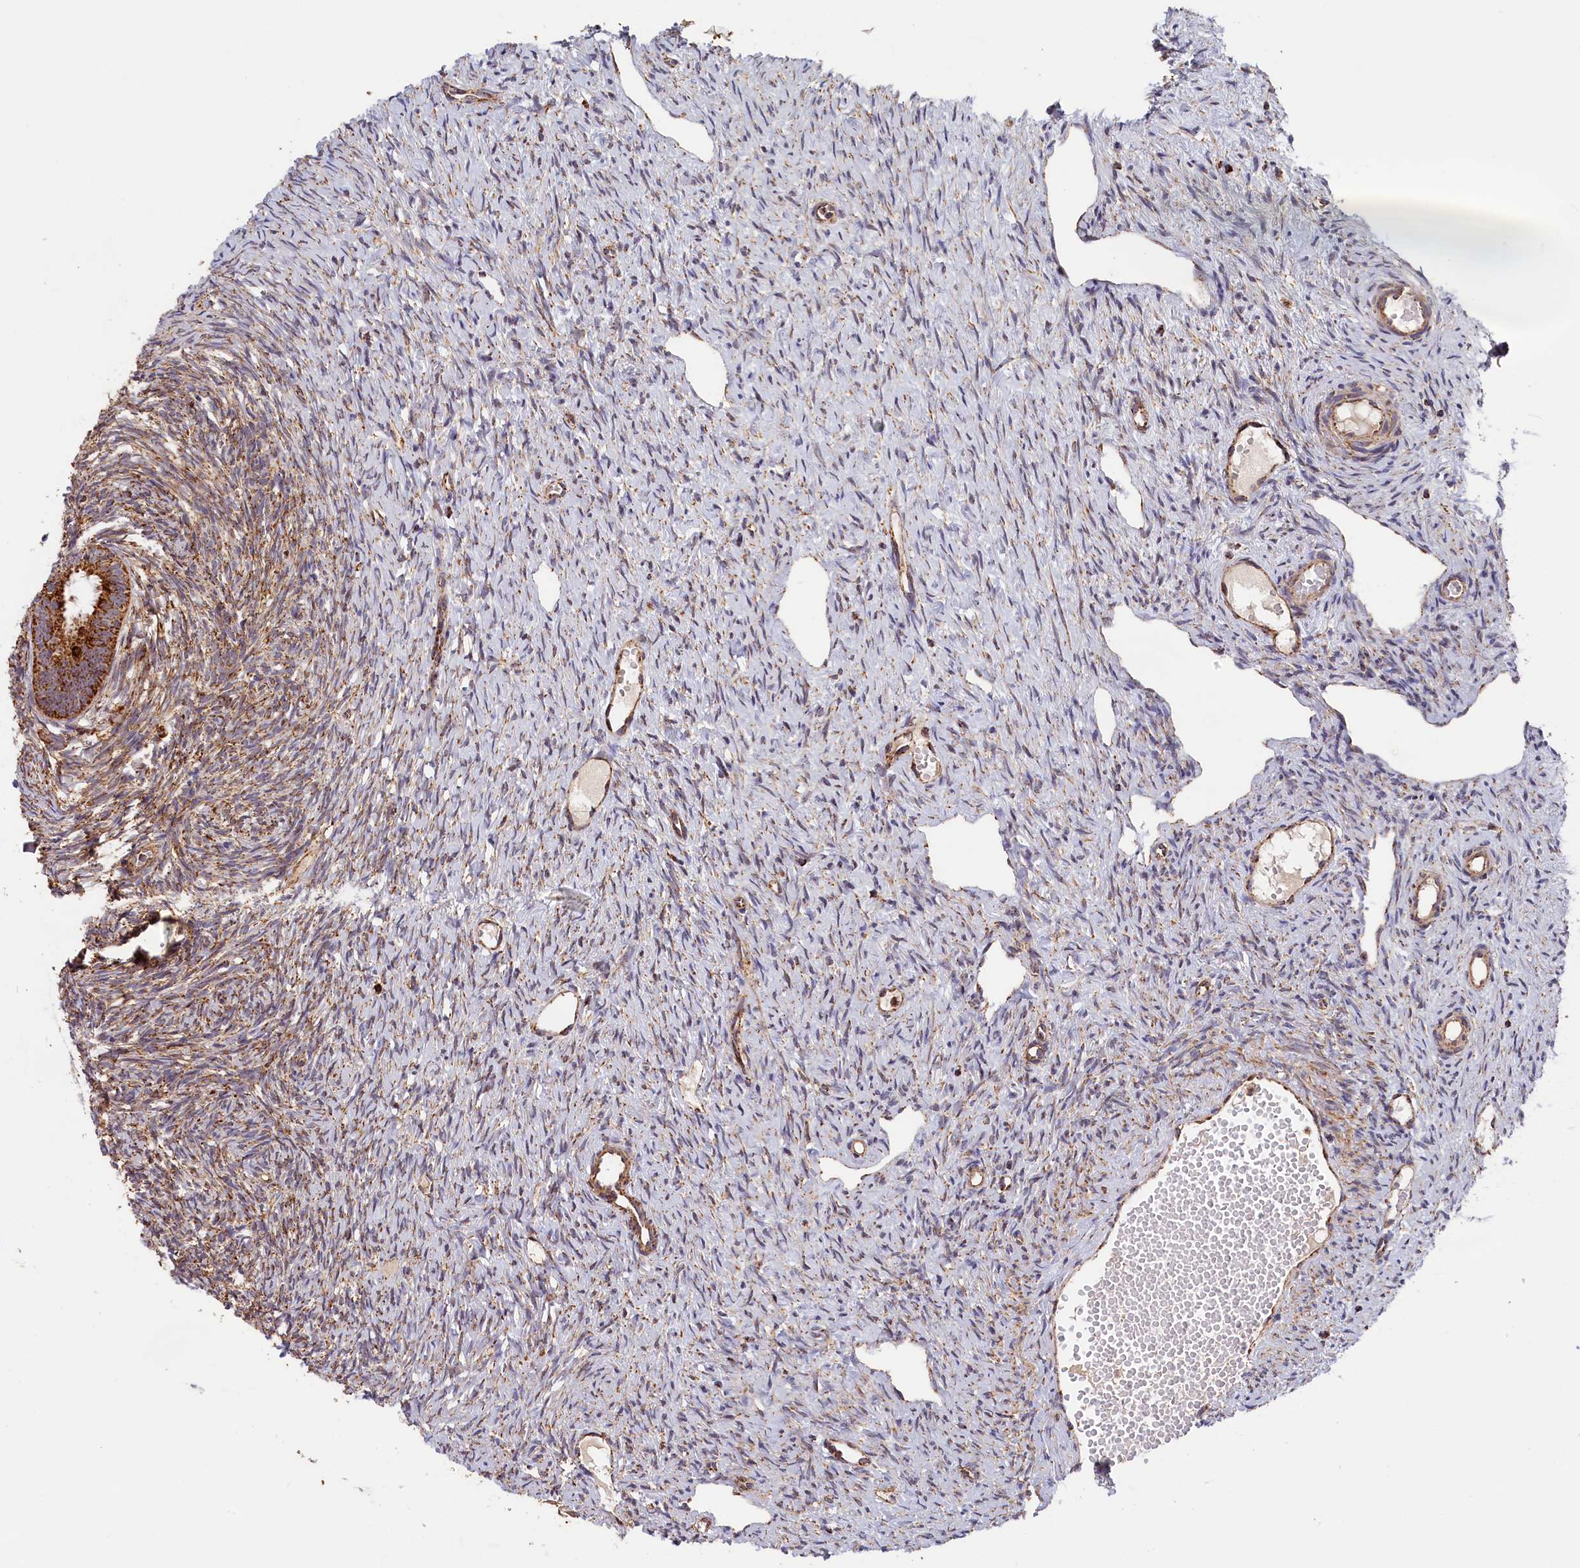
{"staining": {"intensity": "strong", "quantity": ">75%", "location": "cytoplasmic/membranous"}, "tissue": "ovary", "cell_type": "Follicle cells", "image_type": "normal", "snomed": [{"axis": "morphology", "description": "Normal tissue, NOS"}, {"axis": "topography", "description": "Ovary"}], "caption": "Ovary stained with a brown dye reveals strong cytoplasmic/membranous positive positivity in approximately >75% of follicle cells.", "gene": "MACROD1", "patient": {"sex": "female", "age": 51}}